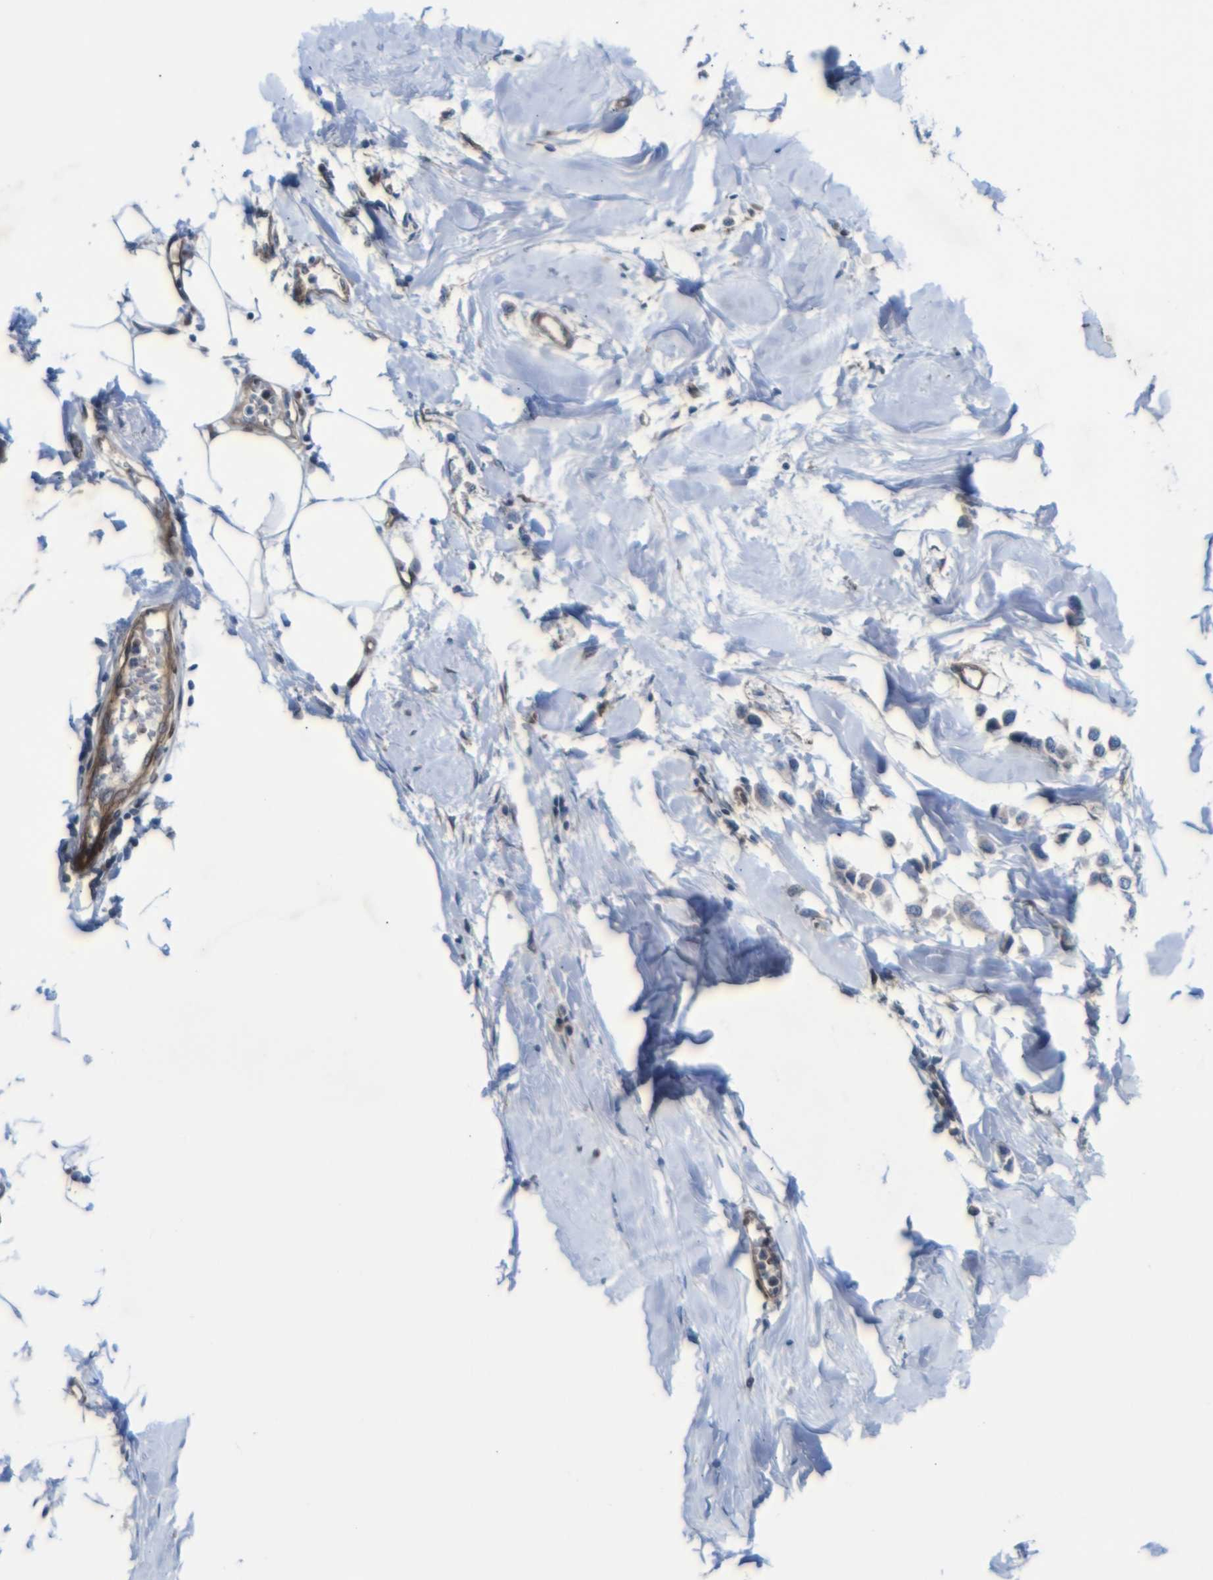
{"staining": {"intensity": "weak", "quantity": "<25%", "location": "cytoplasmic/membranous"}, "tissue": "breast cancer", "cell_type": "Tumor cells", "image_type": "cancer", "snomed": [{"axis": "morphology", "description": "Lobular carcinoma"}, {"axis": "topography", "description": "Breast"}], "caption": "Breast cancer was stained to show a protein in brown. There is no significant positivity in tumor cells.", "gene": "PARP14", "patient": {"sex": "female", "age": 51}}